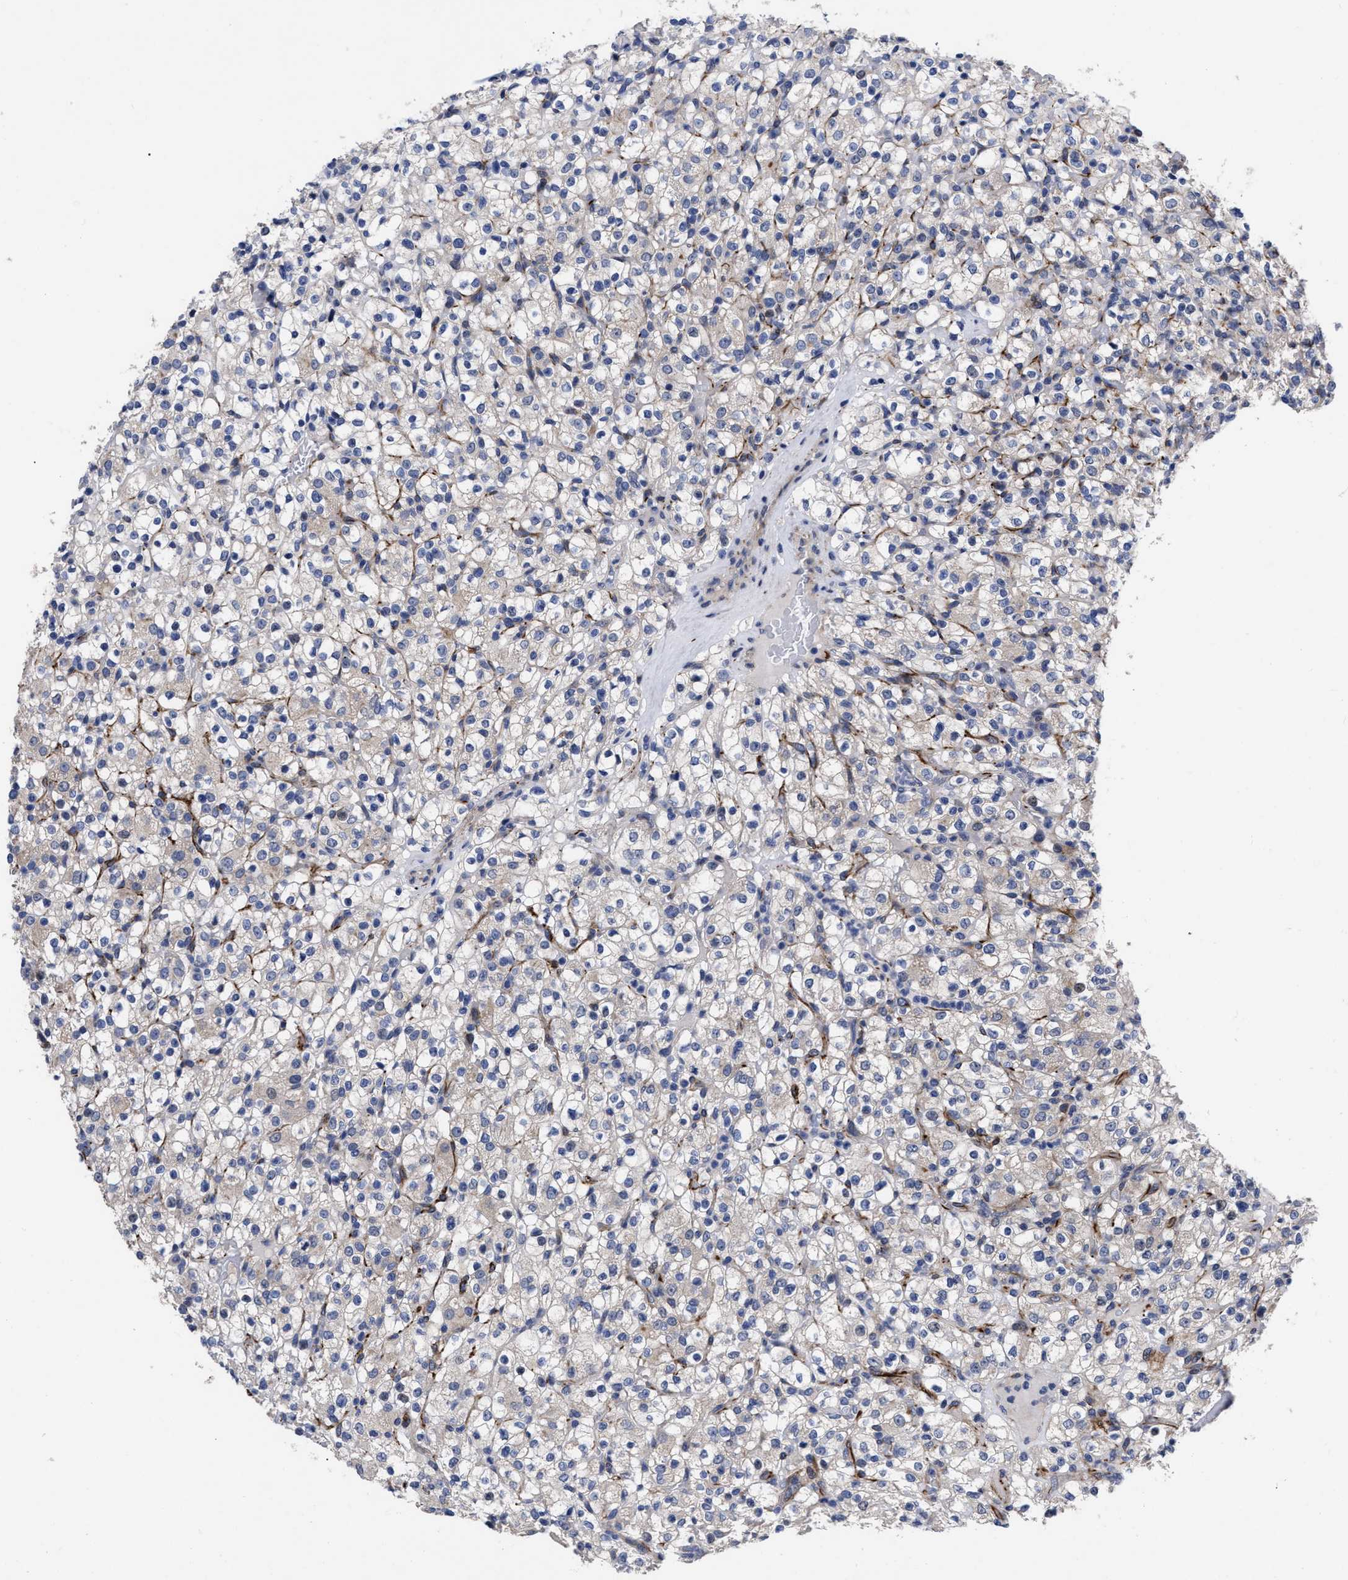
{"staining": {"intensity": "negative", "quantity": "none", "location": "none"}, "tissue": "renal cancer", "cell_type": "Tumor cells", "image_type": "cancer", "snomed": [{"axis": "morphology", "description": "Normal tissue, NOS"}, {"axis": "morphology", "description": "Adenocarcinoma, NOS"}, {"axis": "topography", "description": "Kidney"}], "caption": "The micrograph demonstrates no significant staining in tumor cells of renal adenocarcinoma.", "gene": "CCN5", "patient": {"sex": "female", "age": 72}}